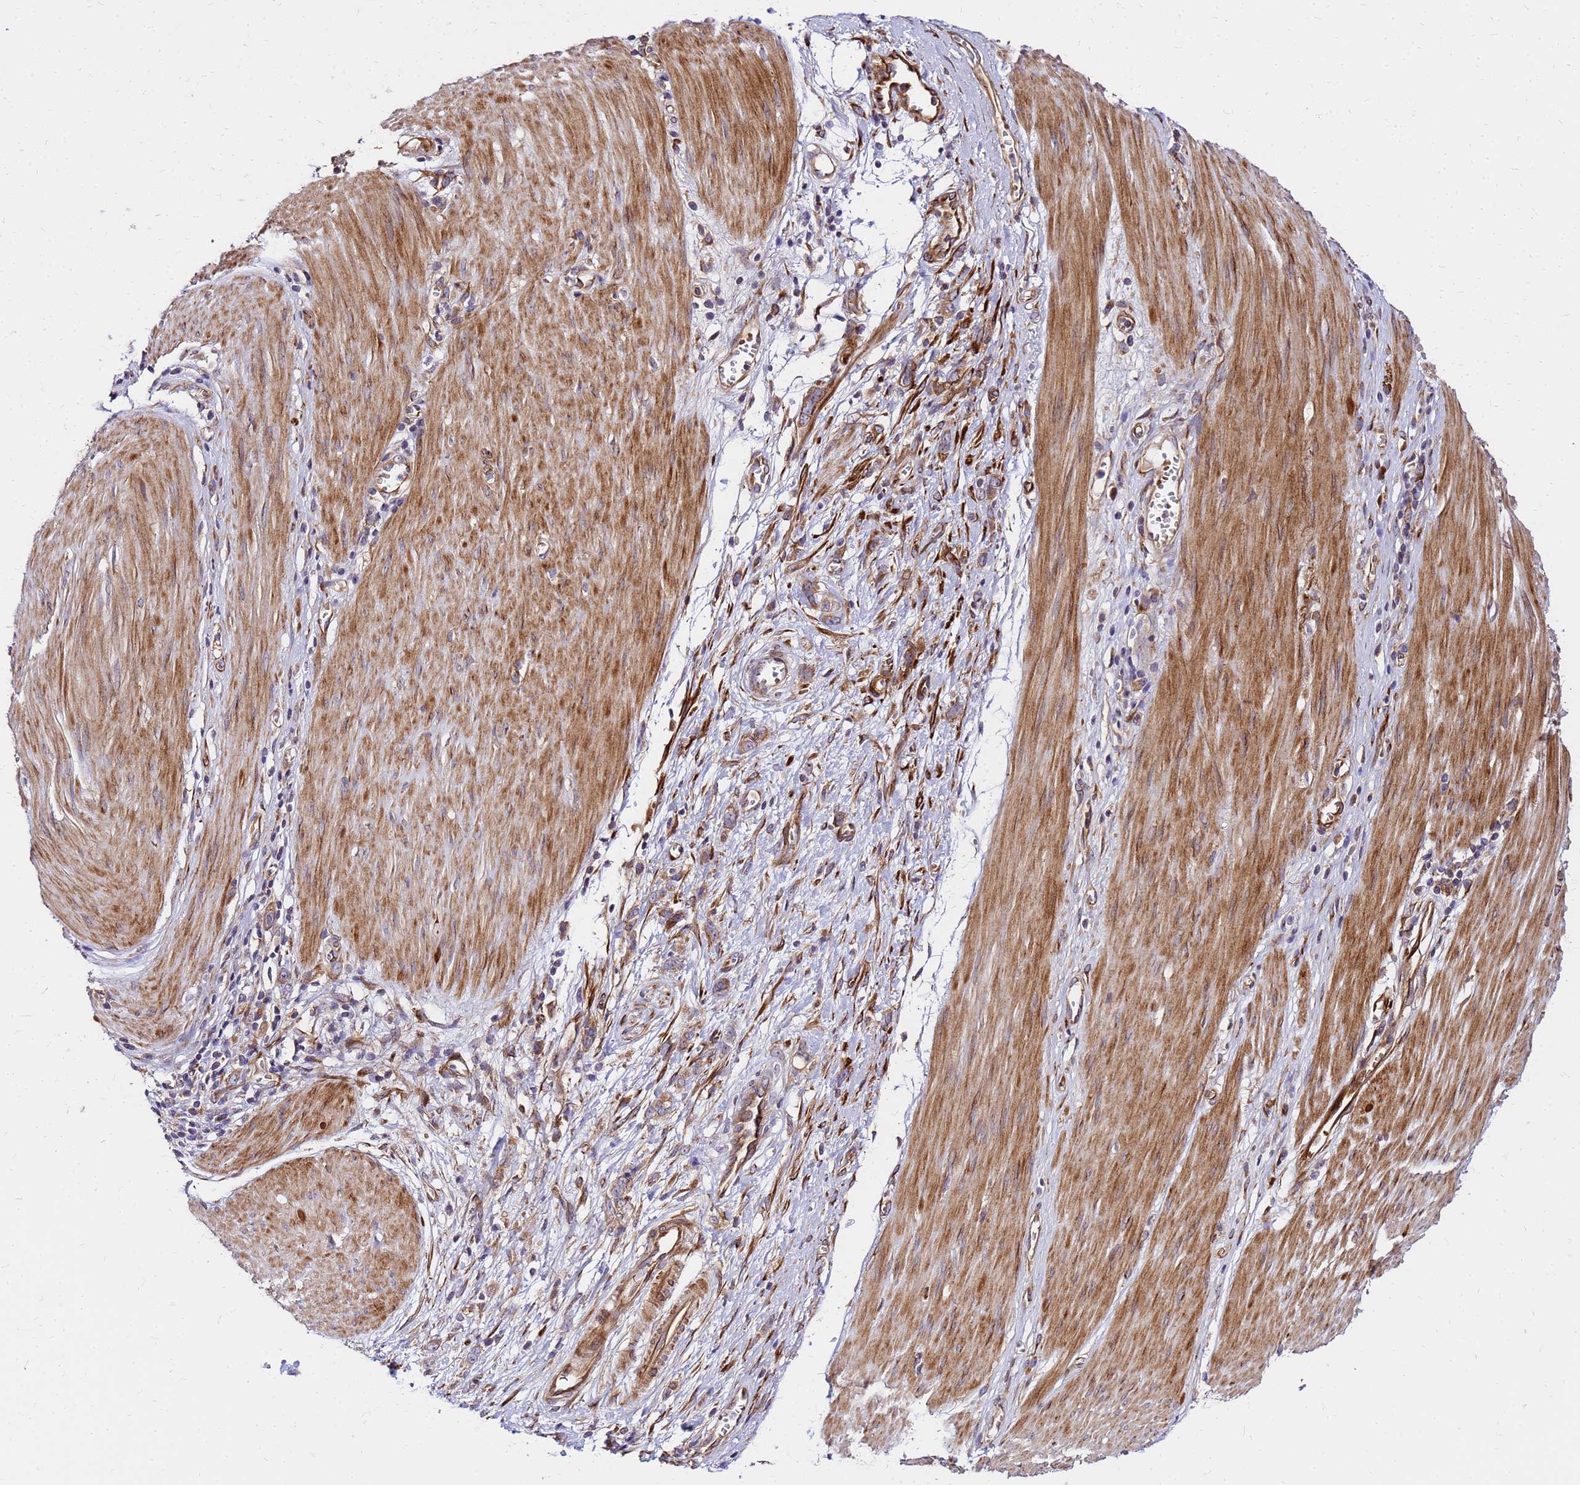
{"staining": {"intensity": "moderate", "quantity": ">75%", "location": "cytoplasmic/membranous"}, "tissue": "stomach cancer", "cell_type": "Tumor cells", "image_type": "cancer", "snomed": [{"axis": "morphology", "description": "Adenocarcinoma, NOS"}, {"axis": "topography", "description": "Stomach"}], "caption": "IHC image of stomach adenocarcinoma stained for a protein (brown), which displays medium levels of moderate cytoplasmic/membranous expression in approximately >75% of tumor cells.", "gene": "WWC2", "patient": {"sex": "female", "age": 76}}